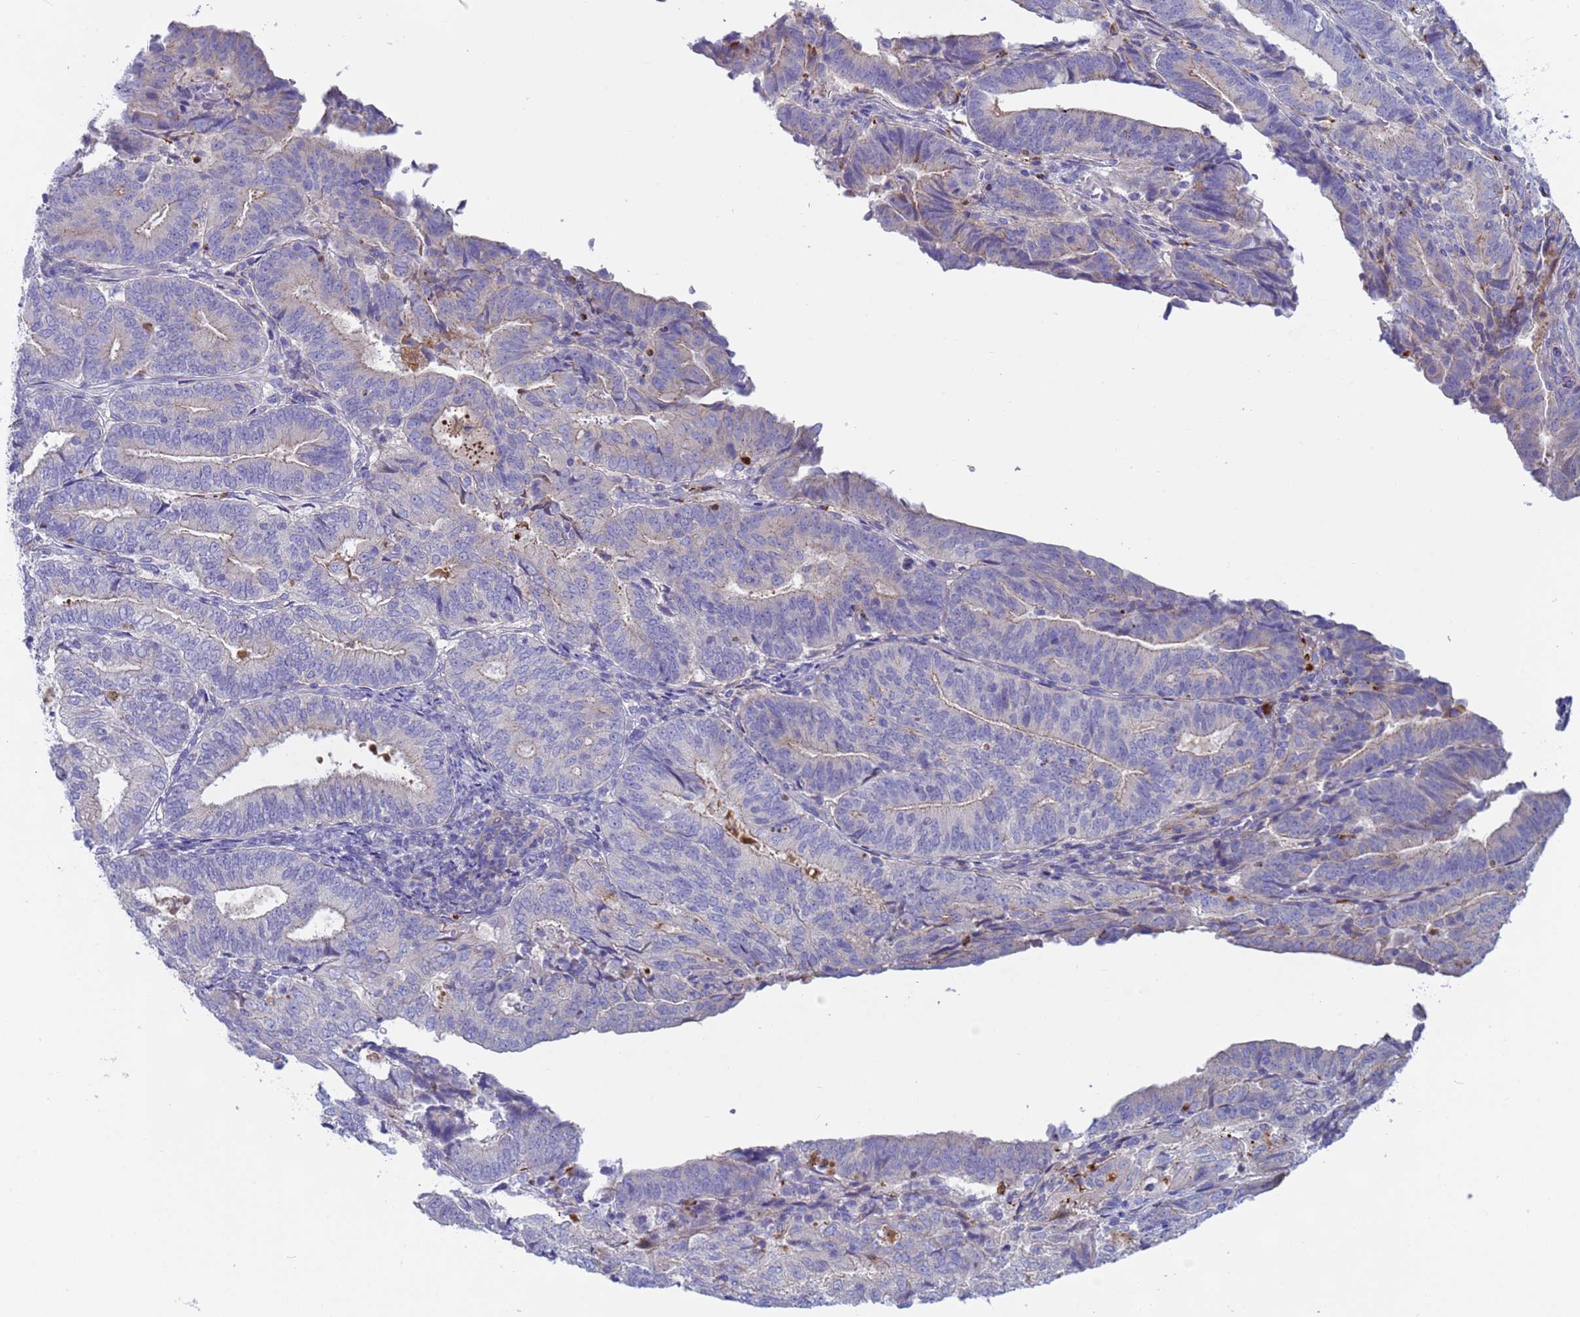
{"staining": {"intensity": "negative", "quantity": "none", "location": "none"}, "tissue": "endometrial cancer", "cell_type": "Tumor cells", "image_type": "cancer", "snomed": [{"axis": "morphology", "description": "Adenocarcinoma, NOS"}, {"axis": "topography", "description": "Endometrium"}], "caption": "A high-resolution micrograph shows IHC staining of endometrial cancer, which shows no significant staining in tumor cells.", "gene": "C4orf46", "patient": {"sex": "female", "age": 70}}